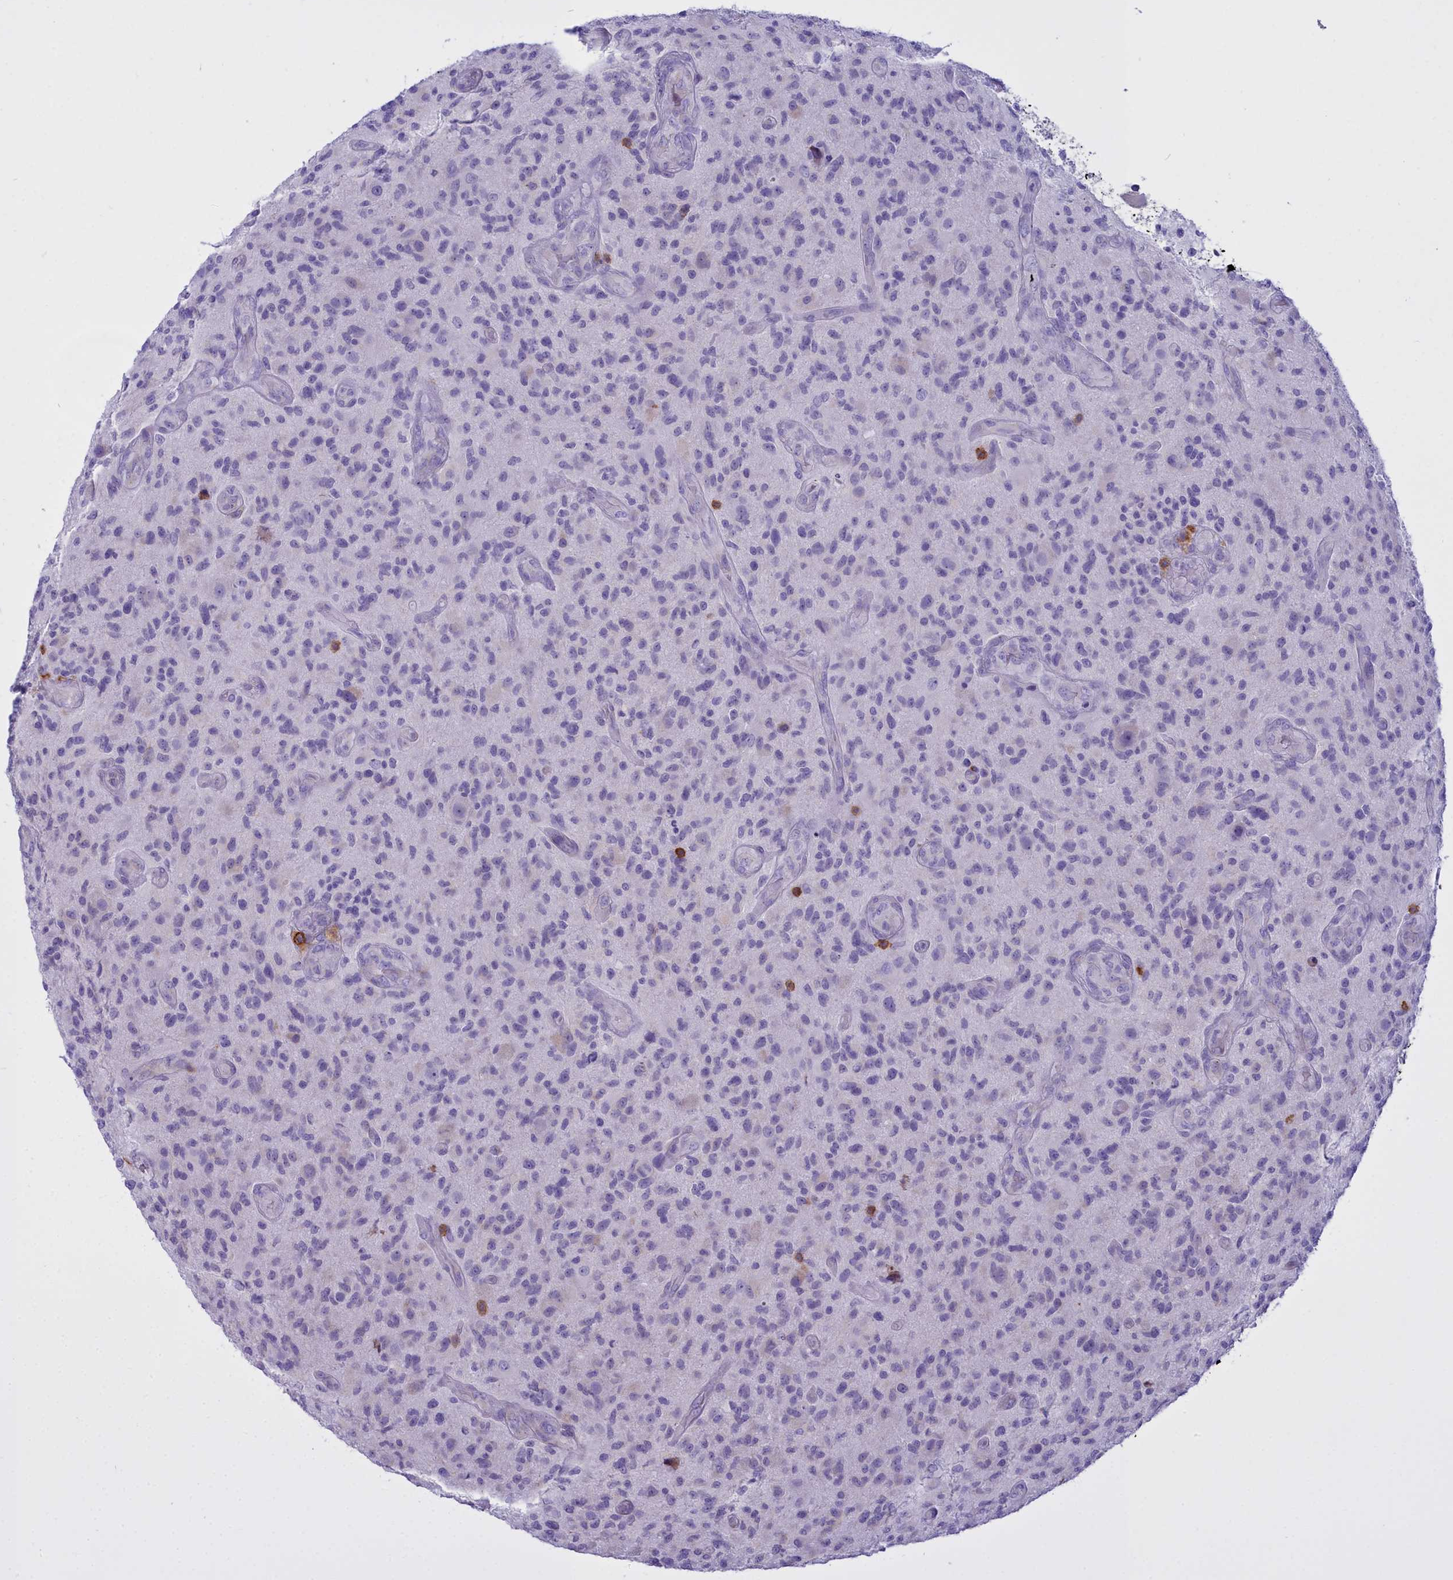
{"staining": {"intensity": "negative", "quantity": "none", "location": "none"}, "tissue": "glioma", "cell_type": "Tumor cells", "image_type": "cancer", "snomed": [{"axis": "morphology", "description": "Glioma, malignant, High grade"}, {"axis": "topography", "description": "Brain"}], "caption": "IHC micrograph of human malignant high-grade glioma stained for a protein (brown), which reveals no staining in tumor cells.", "gene": "CD5", "patient": {"sex": "male", "age": 47}}